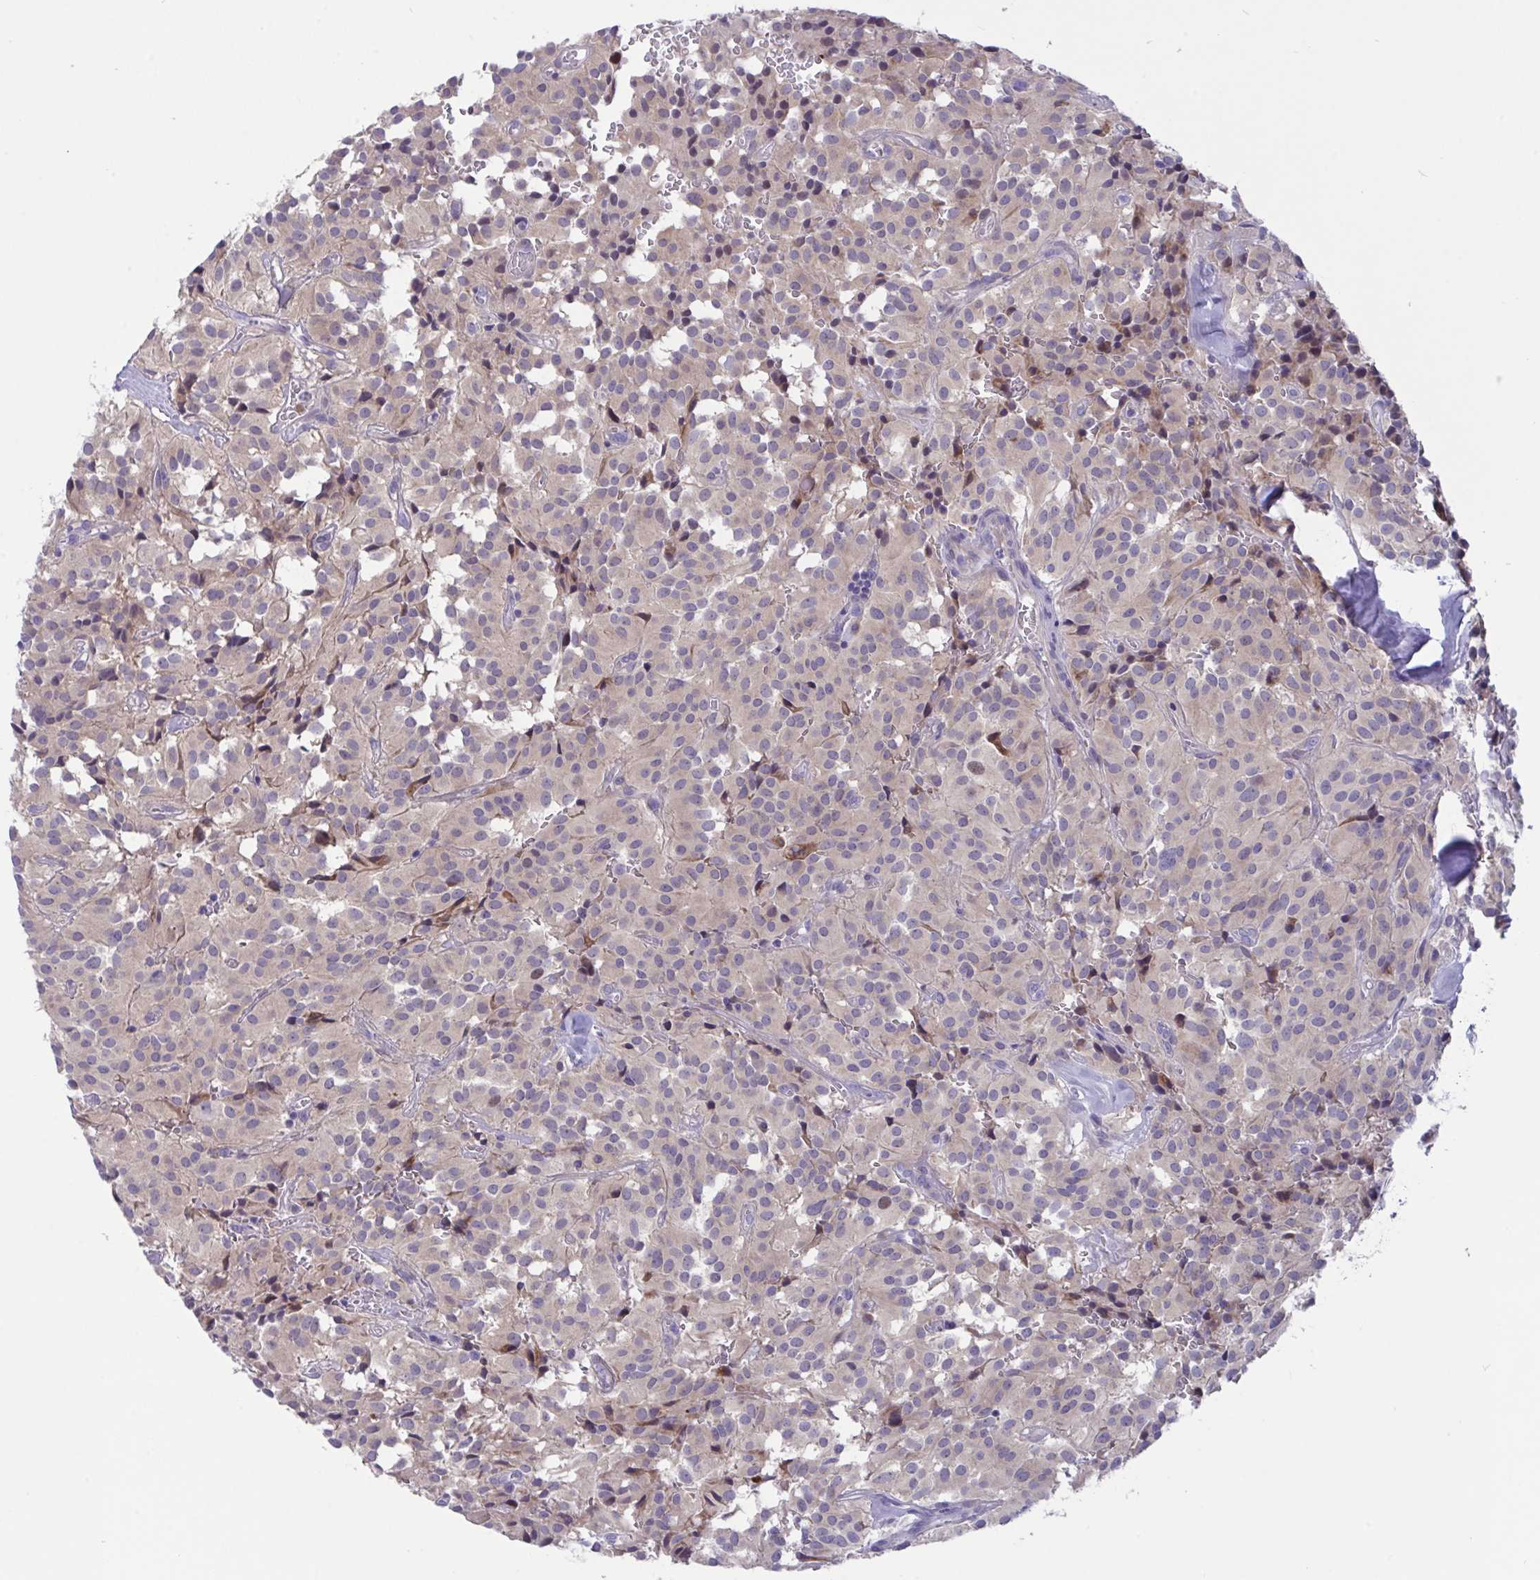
{"staining": {"intensity": "moderate", "quantity": "<25%", "location": "cytoplasmic/membranous"}, "tissue": "glioma", "cell_type": "Tumor cells", "image_type": "cancer", "snomed": [{"axis": "morphology", "description": "Glioma, malignant, Low grade"}, {"axis": "topography", "description": "Brain"}], "caption": "Protein staining of low-grade glioma (malignant) tissue displays moderate cytoplasmic/membranous positivity in about <25% of tumor cells. (Brightfield microscopy of DAB IHC at high magnification).", "gene": "DTX3", "patient": {"sex": "male", "age": 42}}